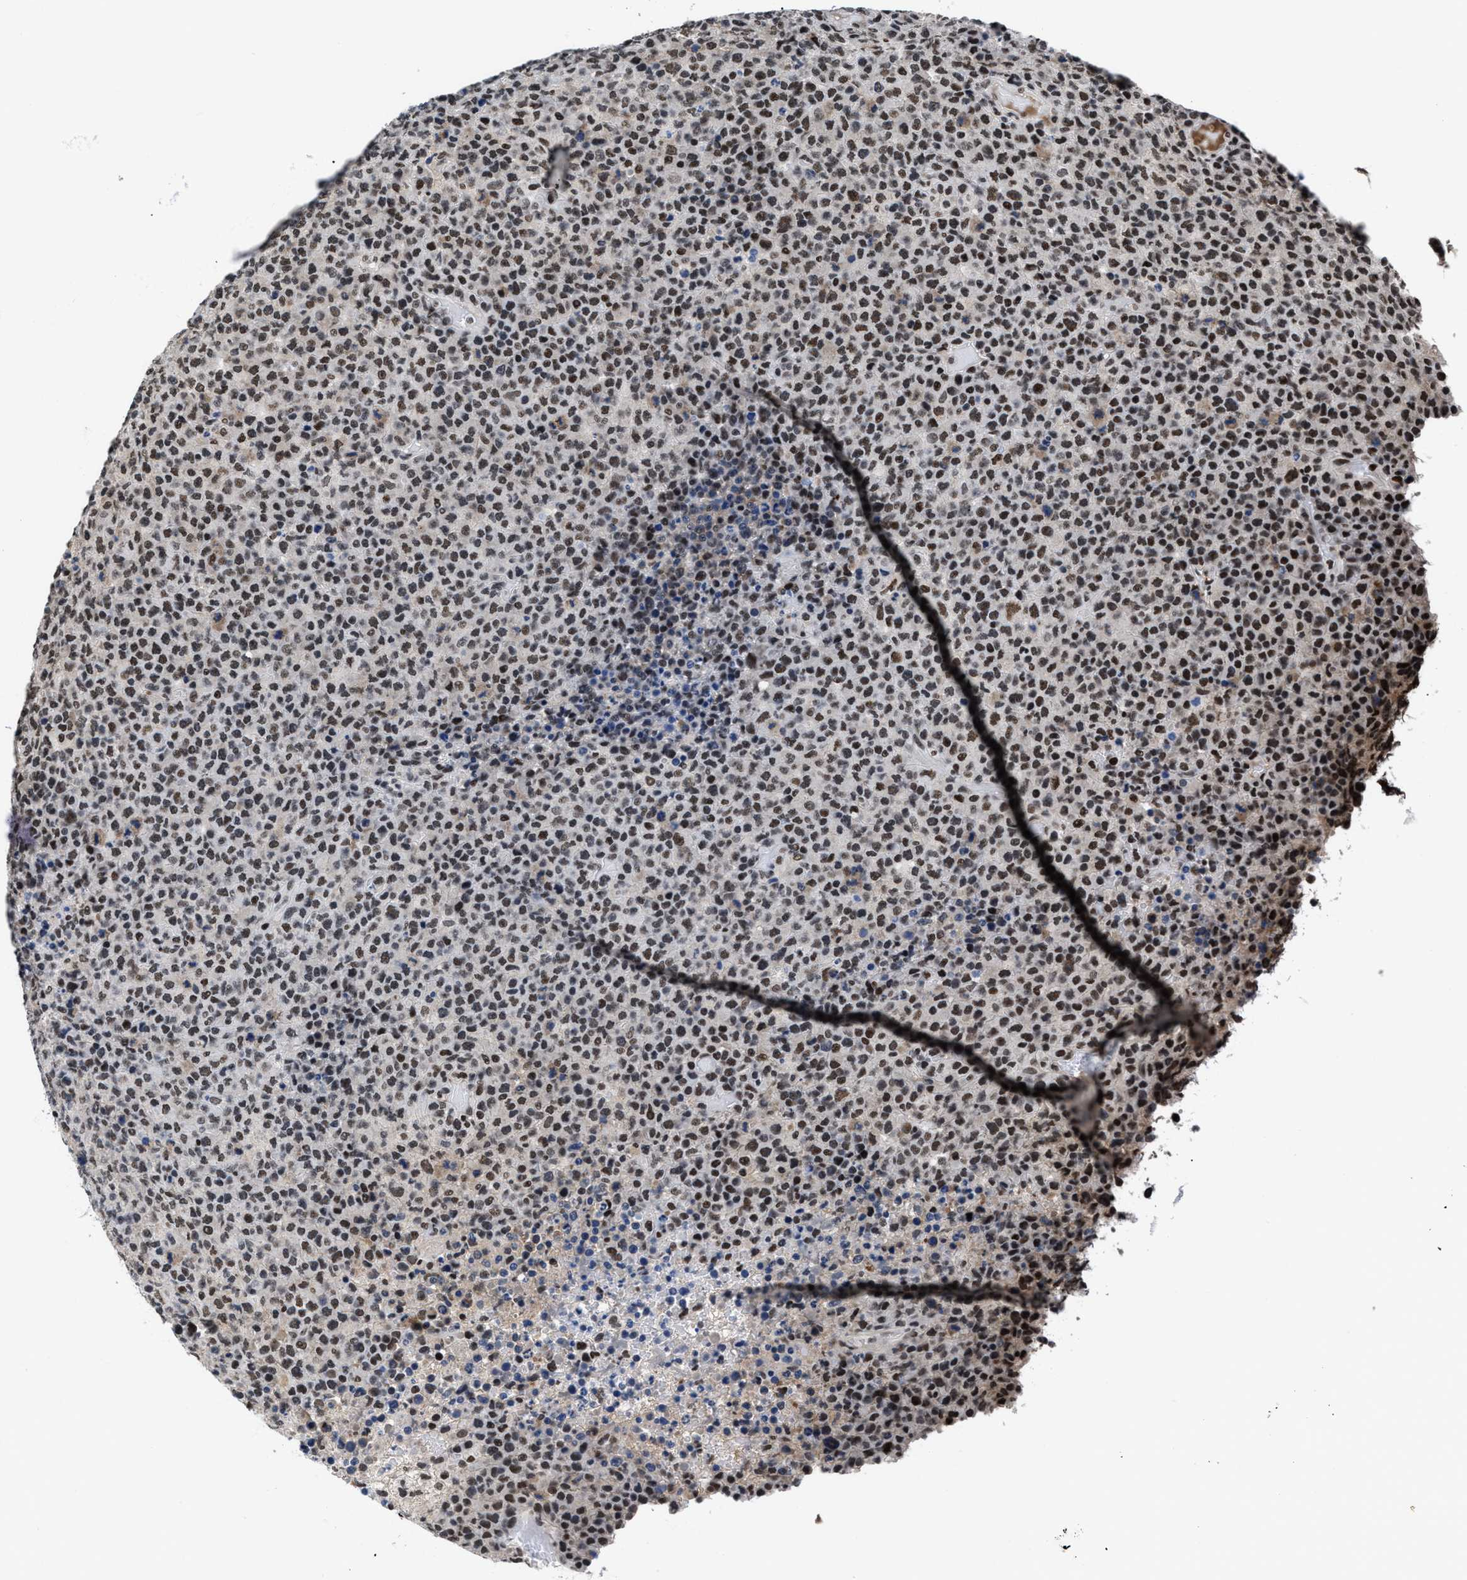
{"staining": {"intensity": "moderate", "quantity": ">75%", "location": "nuclear"}, "tissue": "lymphoma", "cell_type": "Tumor cells", "image_type": "cancer", "snomed": [{"axis": "morphology", "description": "Malignant lymphoma, non-Hodgkin's type, High grade"}, {"axis": "topography", "description": "Lymph node"}], "caption": "Moderate nuclear protein positivity is identified in about >75% of tumor cells in malignant lymphoma, non-Hodgkin's type (high-grade). (DAB = brown stain, brightfield microscopy at high magnification).", "gene": "WDR81", "patient": {"sex": "male", "age": 13}}